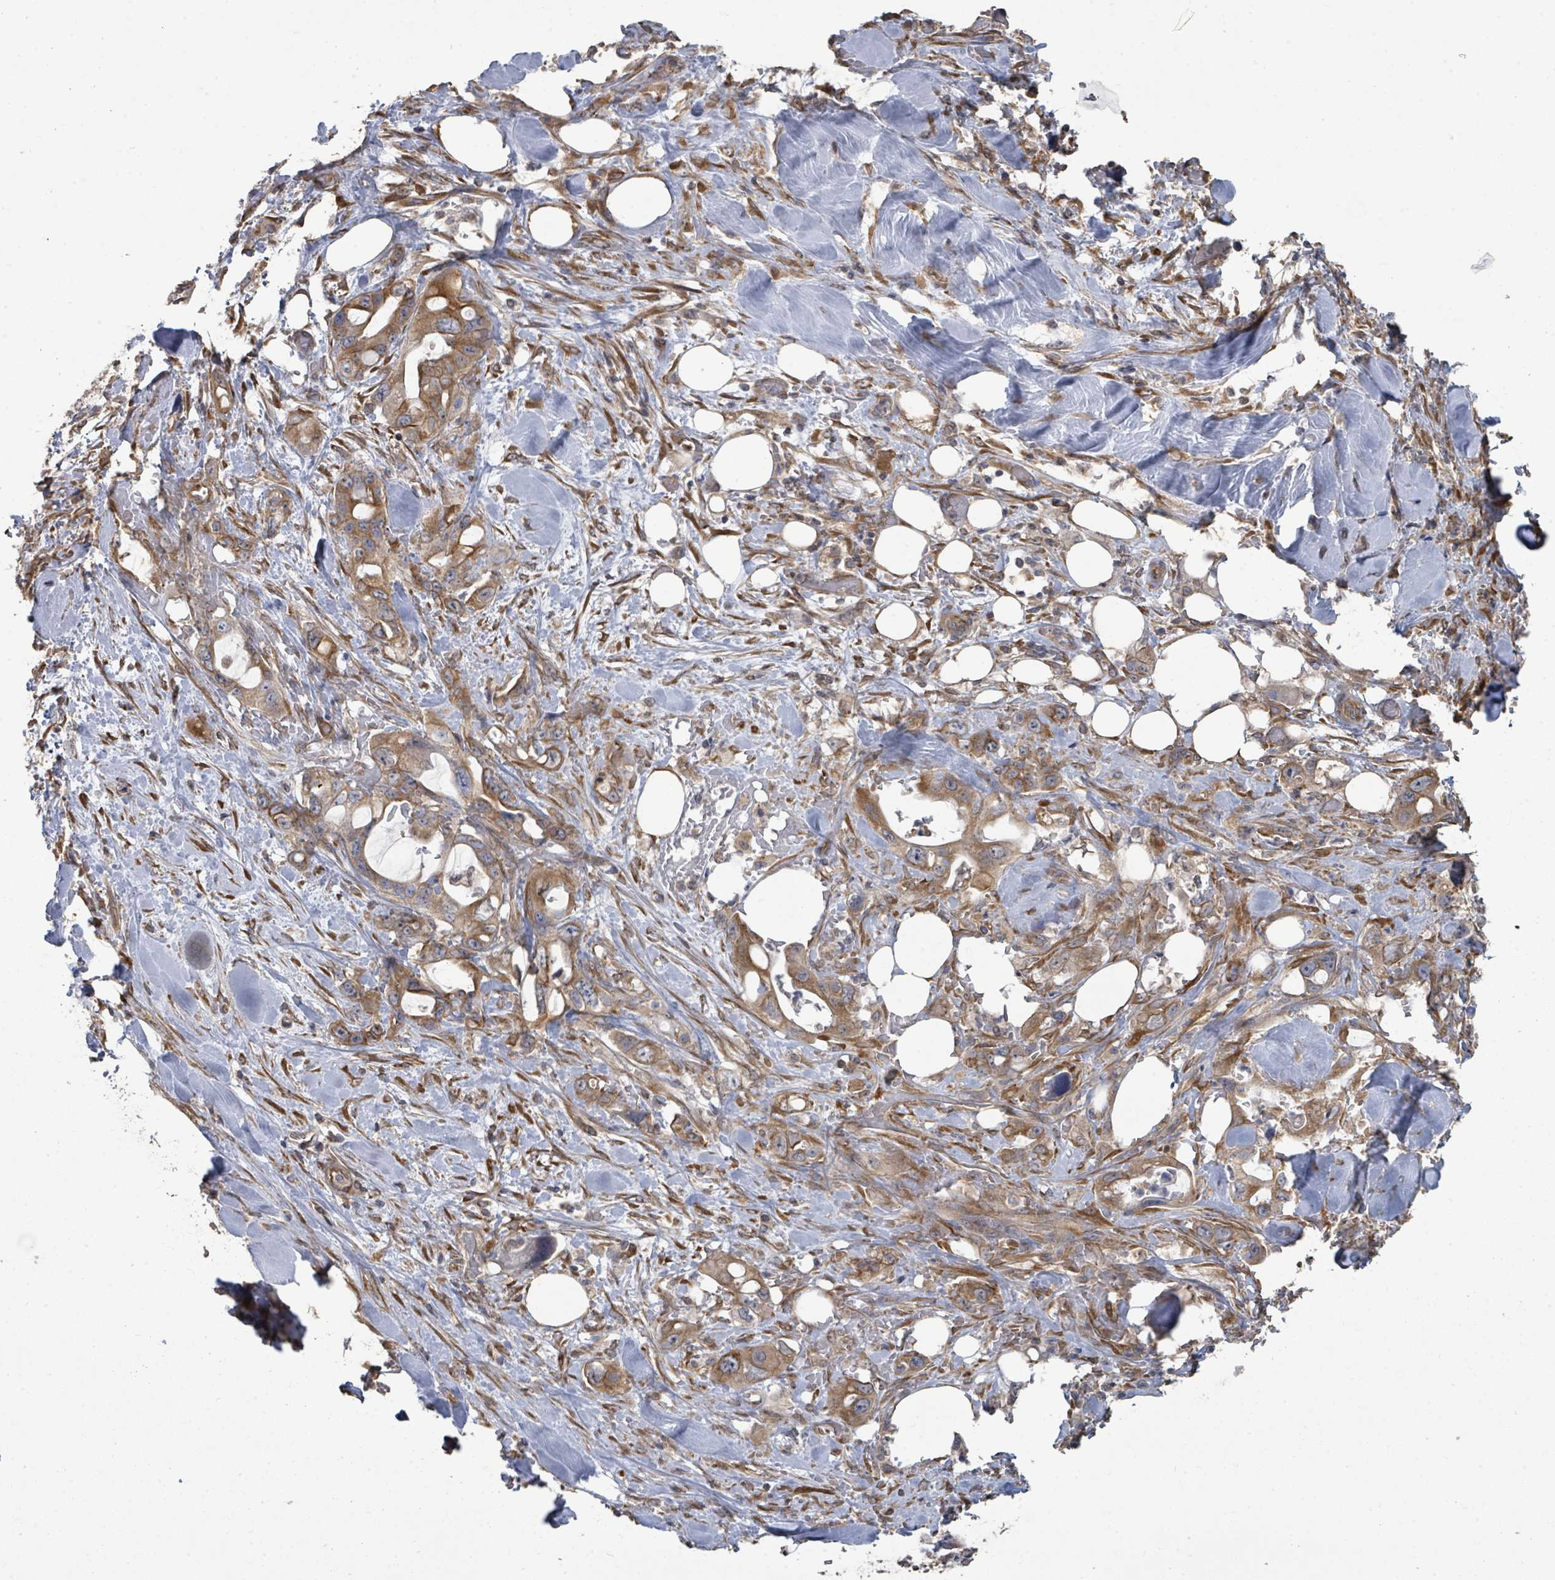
{"staining": {"intensity": "moderate", "quantity": ">75%", "location": "cytoplasmic/membranous"}, "tissue": "pancreatic cancer", "cell_type": "Tumor cells", "image_type": "cancer", "snomed": [{"axis": "morphology", "description": "Adenocarcinoma, NOS"}, {"axis": "topography", "description": "Pancreas"}], "caption": "The histopathology image demonstrates staining of adenocarcinoma (pancreatic), revealing moderate cytoplasmic/membranous protein positivity (brown color) within tumor cells.", "gene": "SLC9A7", "patient": {"sex": "female", "age": 61}}